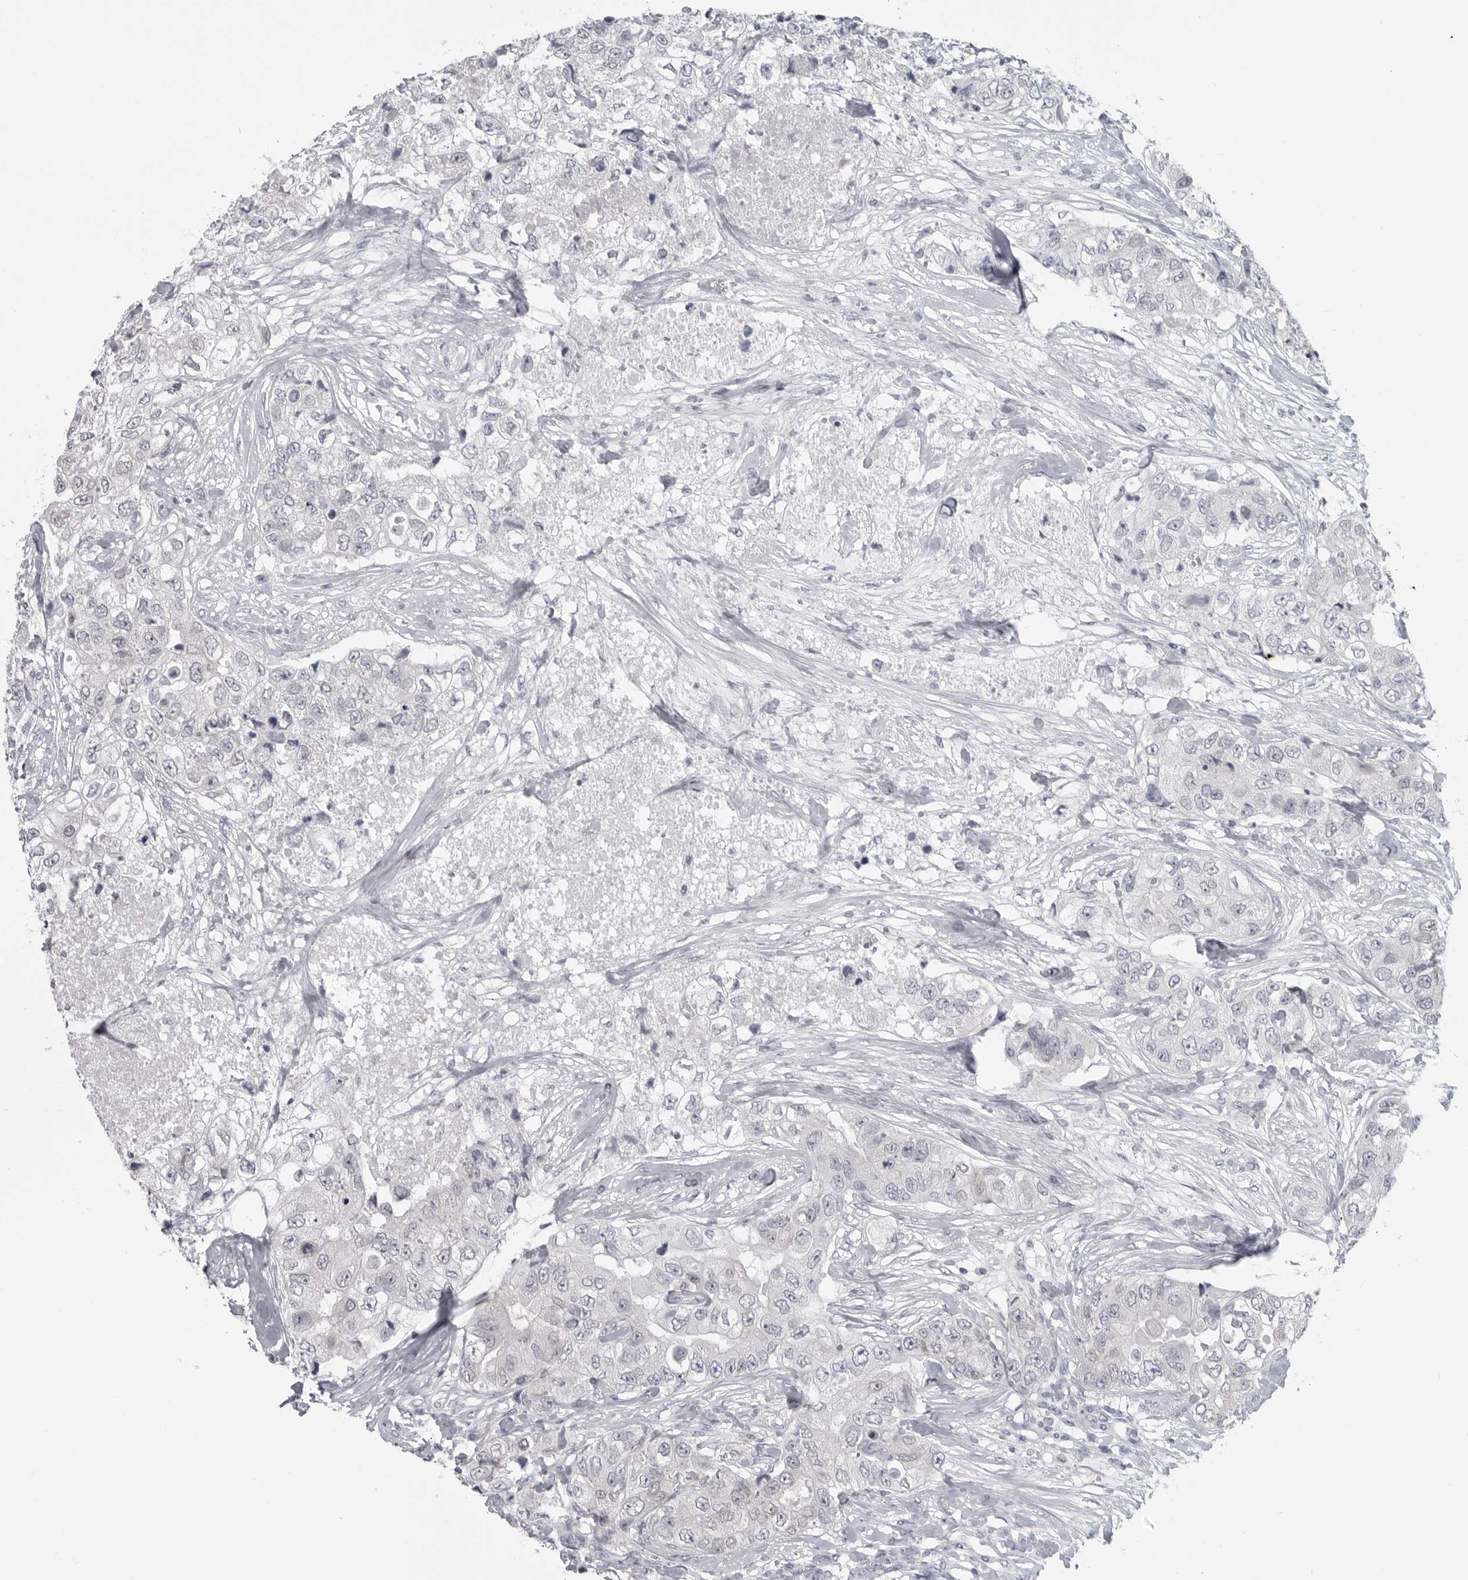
{"staining": {"intensity": "negative", "quantity": "none", "location": "none"}, "tissue": "breast cancer", "cell_type": "Tumor cells", "image_type": "cancer", "snomed": [{"axis": "morphology", "description": "Duct carcinoma"}, {"axis": "topography", "description": "Breast"}], "caption": "Image shows no significant protein staining in tumor cells of invasive ductal carcinoma (breast). (DAB immunohistochemistry (IHC) visualized using brightfield microscopy, high magnification).", "gene": "PNPO", "patient": {"sex": "female", "age": 62}}